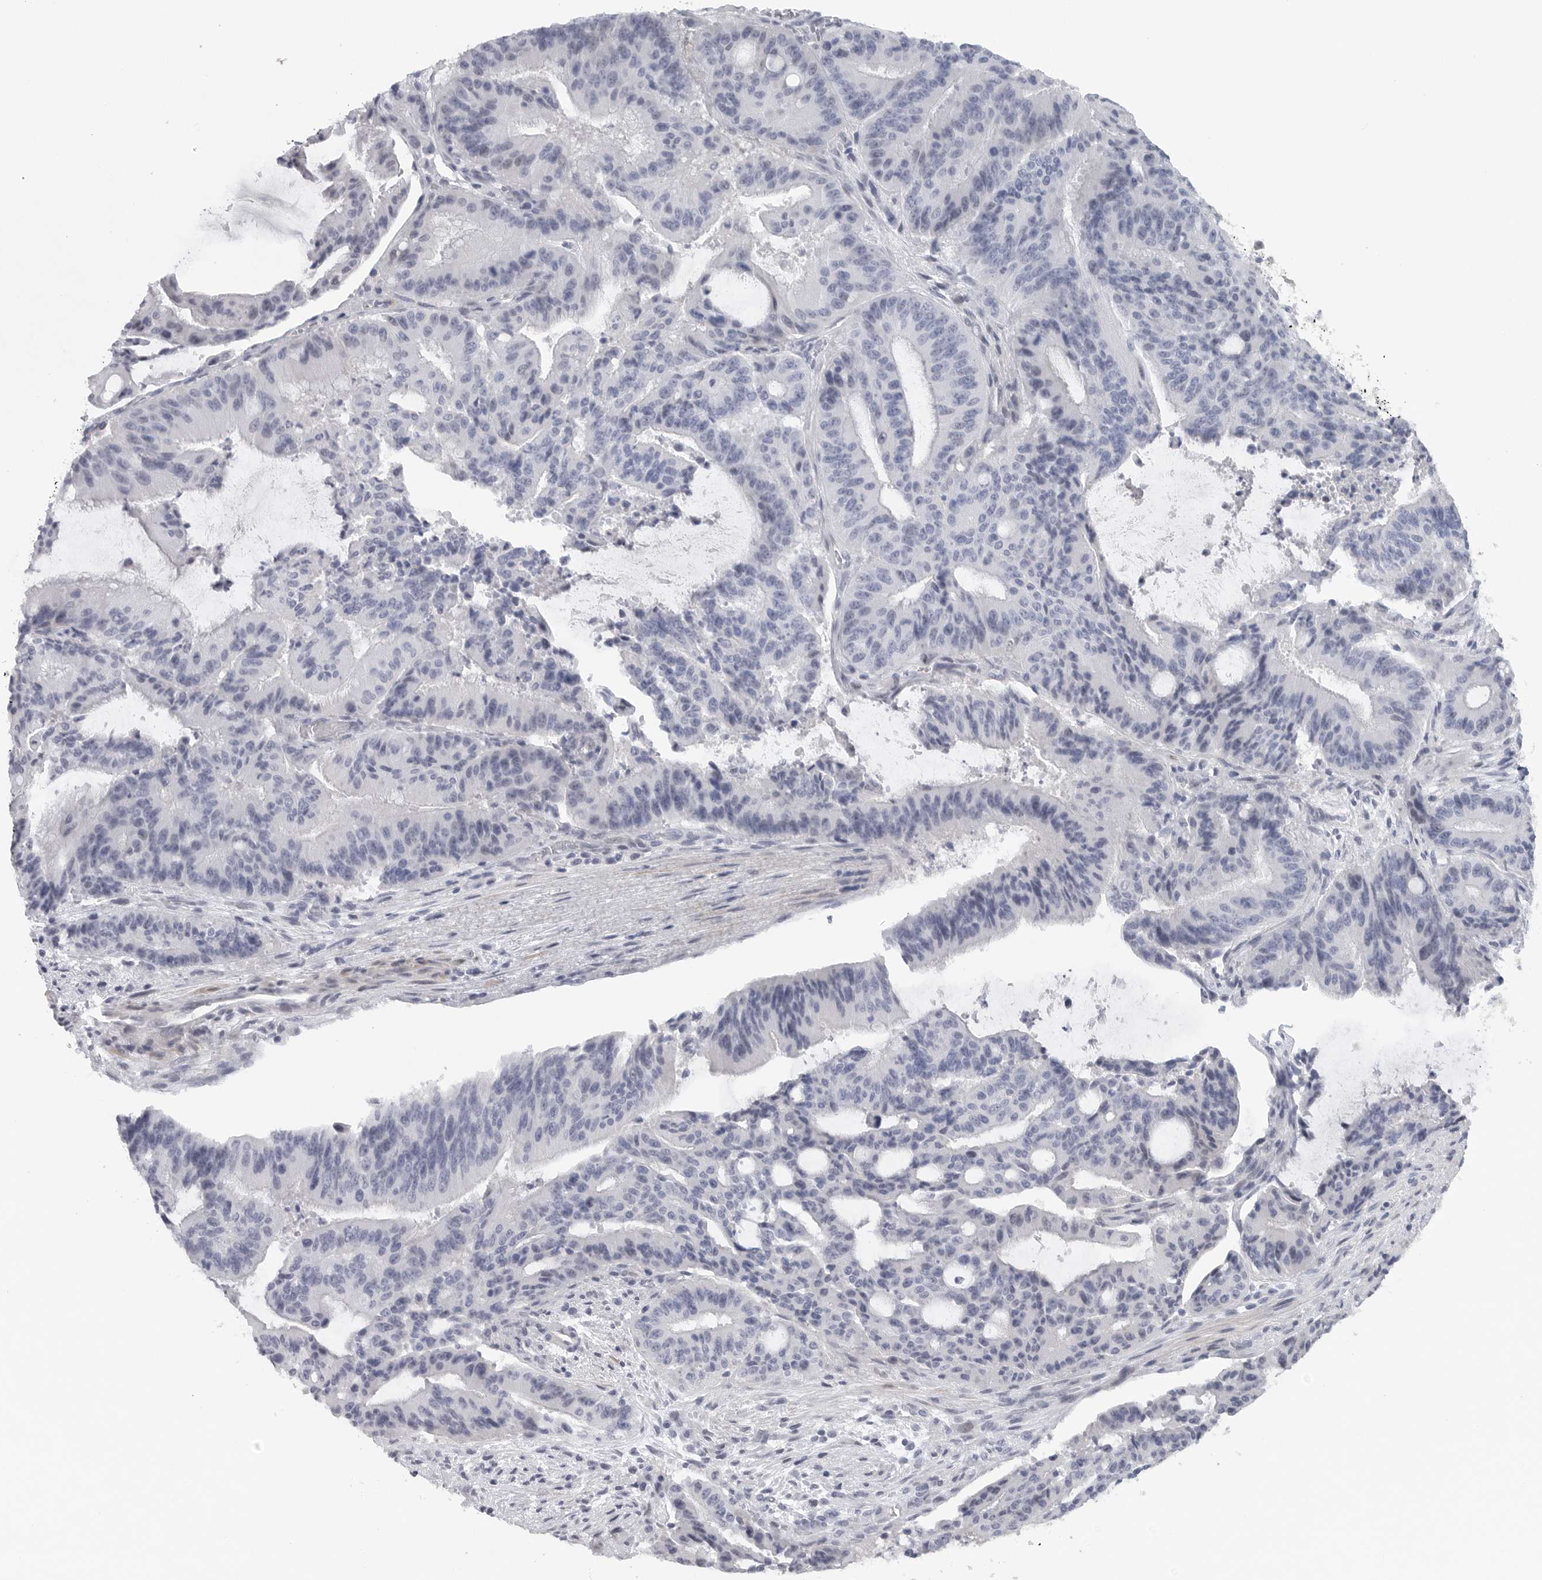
{"staining": {"intensity": "negative", "quantity": "none", "location": "none"}, "tissue": "liver cancer", "cell_type": "Tumor cells", "image_type": "cancer", "snomed": [{"axis": "morphology", "description": "Normal tissue, NOS"}, {"axis": "morphology", "description": "Cholangiocarcinoma"}, {"axis": "topography", "description": "Liver"}, {"axis": "topography", "description": "Peripheral nerve tissue"}], "caption": "IHC photomicrograph of neoplastic tissue: liver cholangiocarcinoma stained with DAB (3,3'-diaminobenzidine) reveals no significant protein positivity in tumor cells.", "gene": "TNR", "patient": {"sex": "female", "age": 73}}